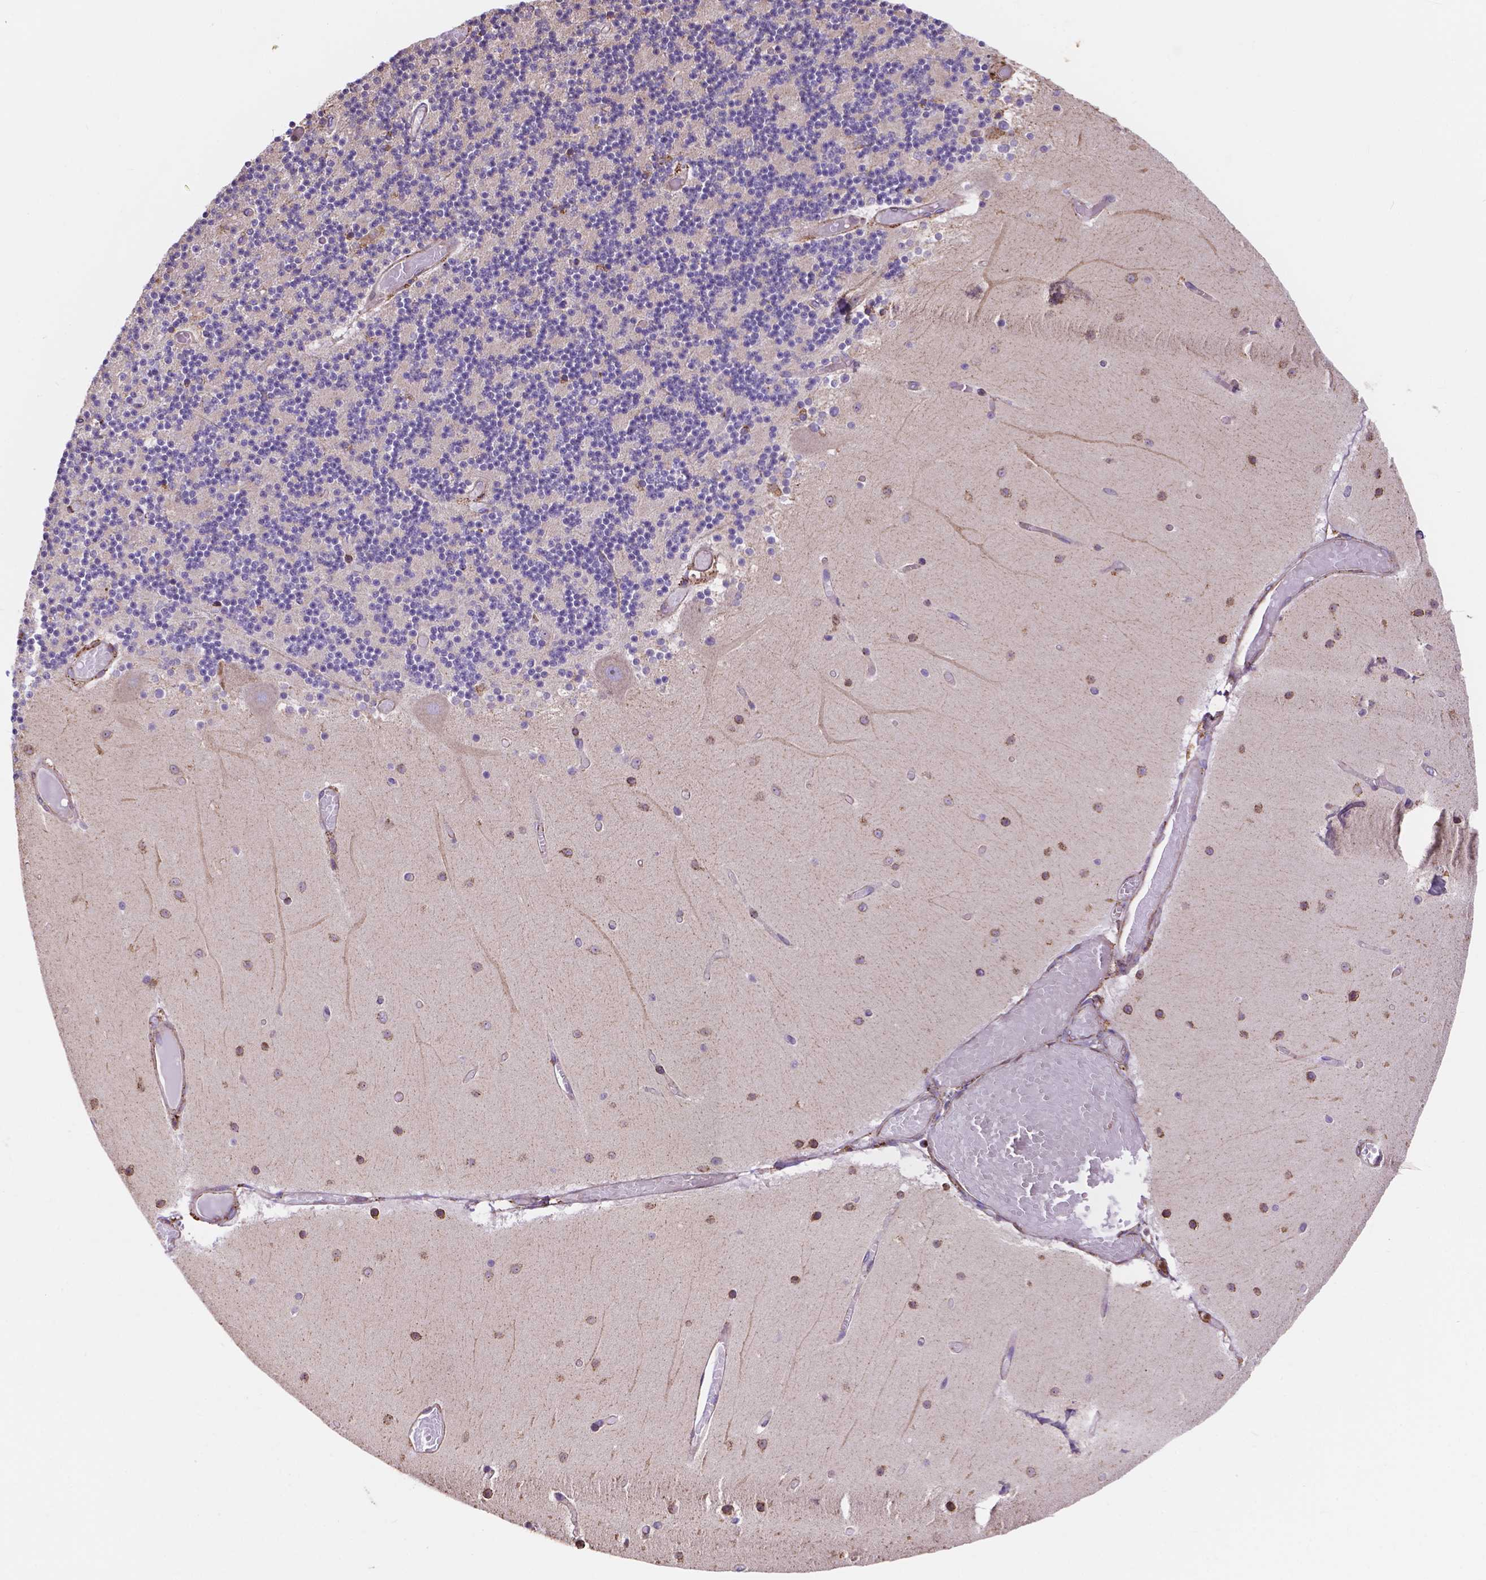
{"staining": {"intensity": "negative", "quantity": "none", "location": "none"}, "tissue": "cerebellum", "cell_type": "Cells in granular layer", "image_type": "normal", "snomed": [{"axis": "morphology", "description": "Normal tissue, NOS"}, {"axis": "topography", "description": "Cerebellum"}], "caption": "Human cerebellum stained for a protein using IHC shows no staining in cells in granular layer.", "gene": "IPO11", "patient": {"sex": "female", "age": 28}}